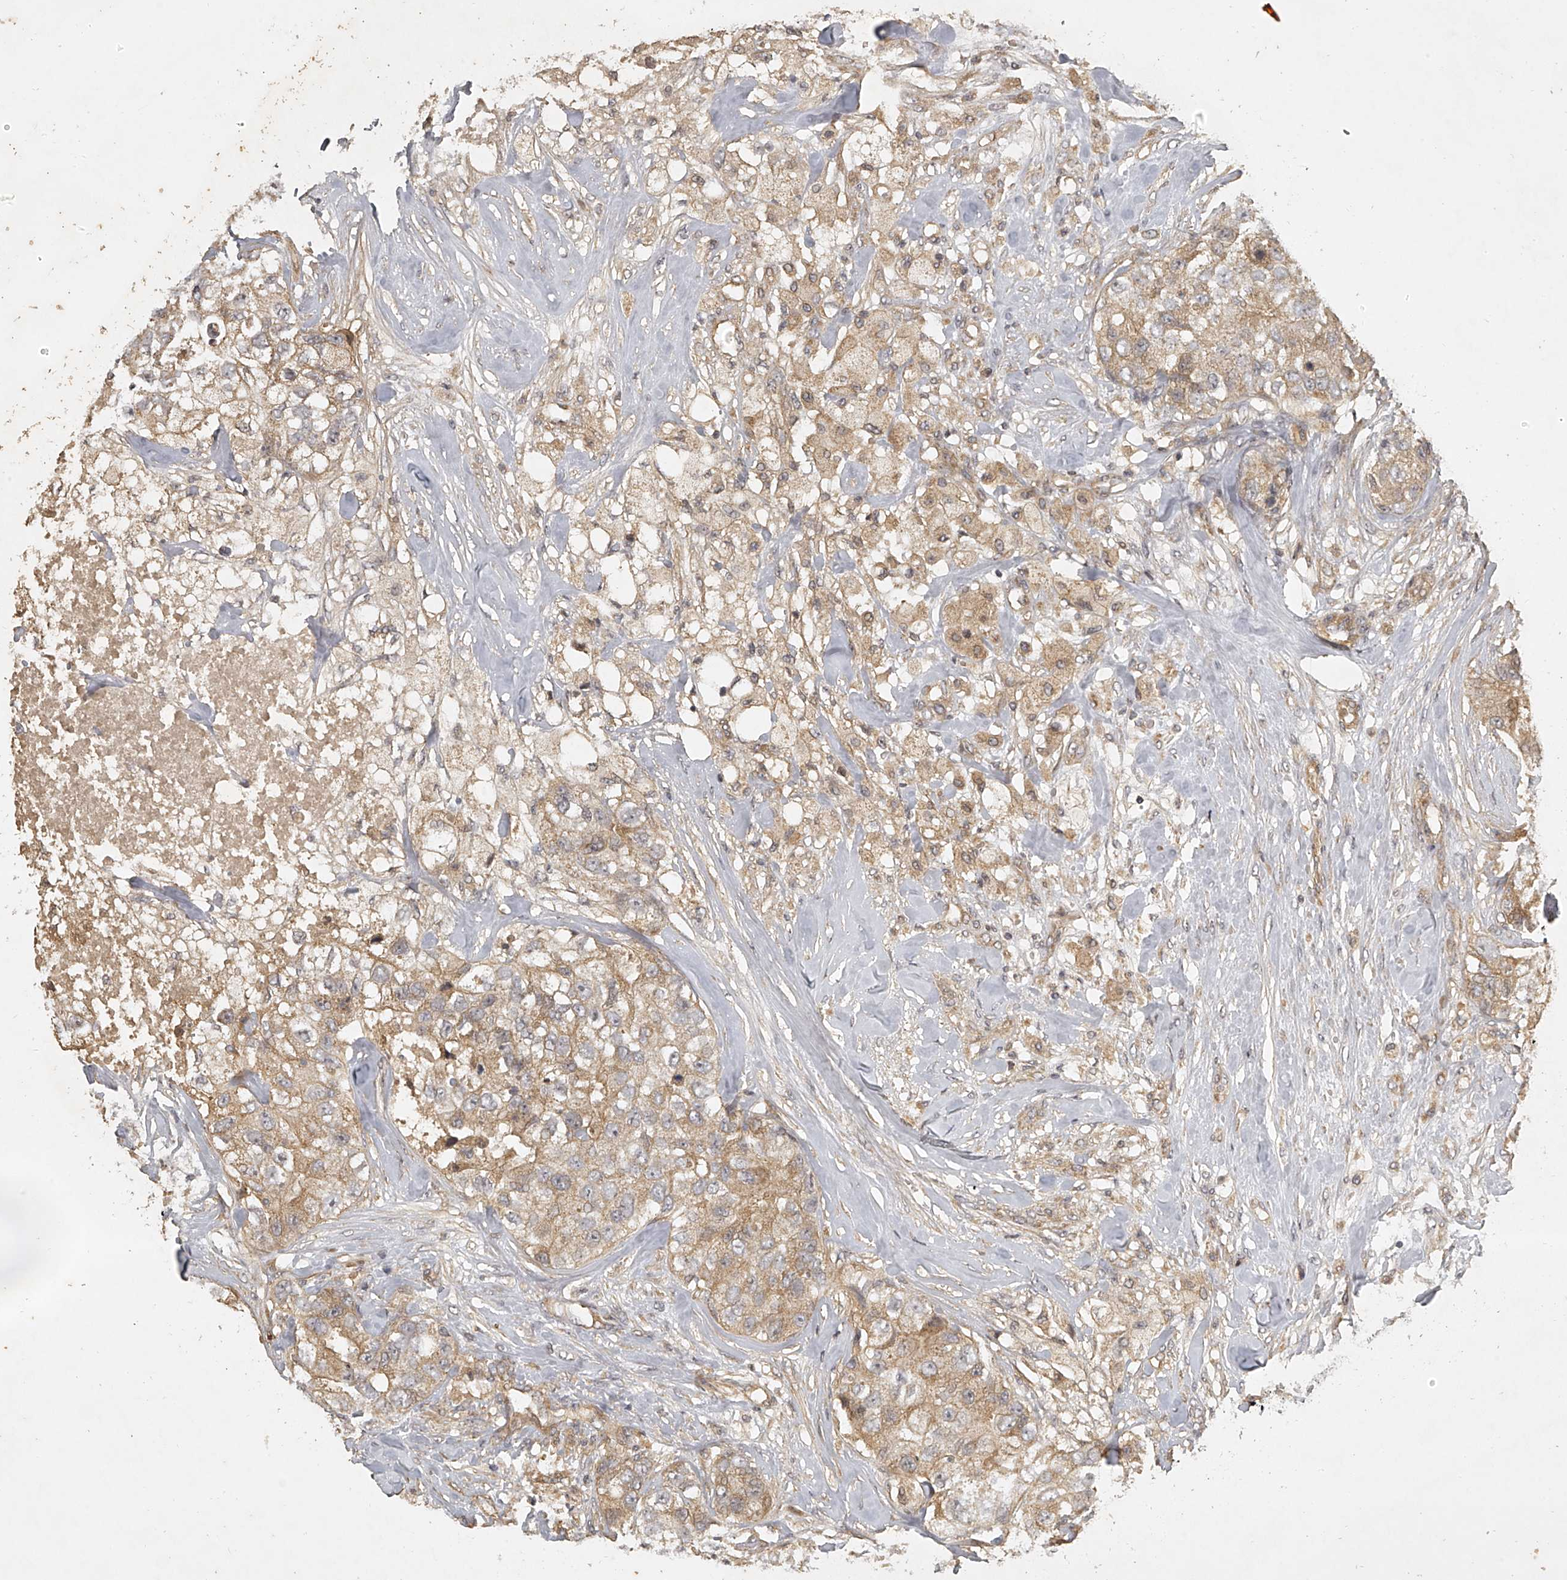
{"staining": {"intensity": "weak", "quantity": ">75%", "location": "cytoplasmic/membranous"}, "tissue": "breast cancer", "cell_type": "Tumor cells", "image_type": "cancer", "snomed": [{"axis": "morphology", "description": "Duct carcinoma"}, {"axis": "topography", "description": "Breast"}], "caption": "Immunohistochemical staining of breast cancer displays low levels of weak cytoplasmic/membranous protein expression in about >75% of tumor cells.", "gene": "NFS1", "patient": {"sex": "female", "age": 62}}